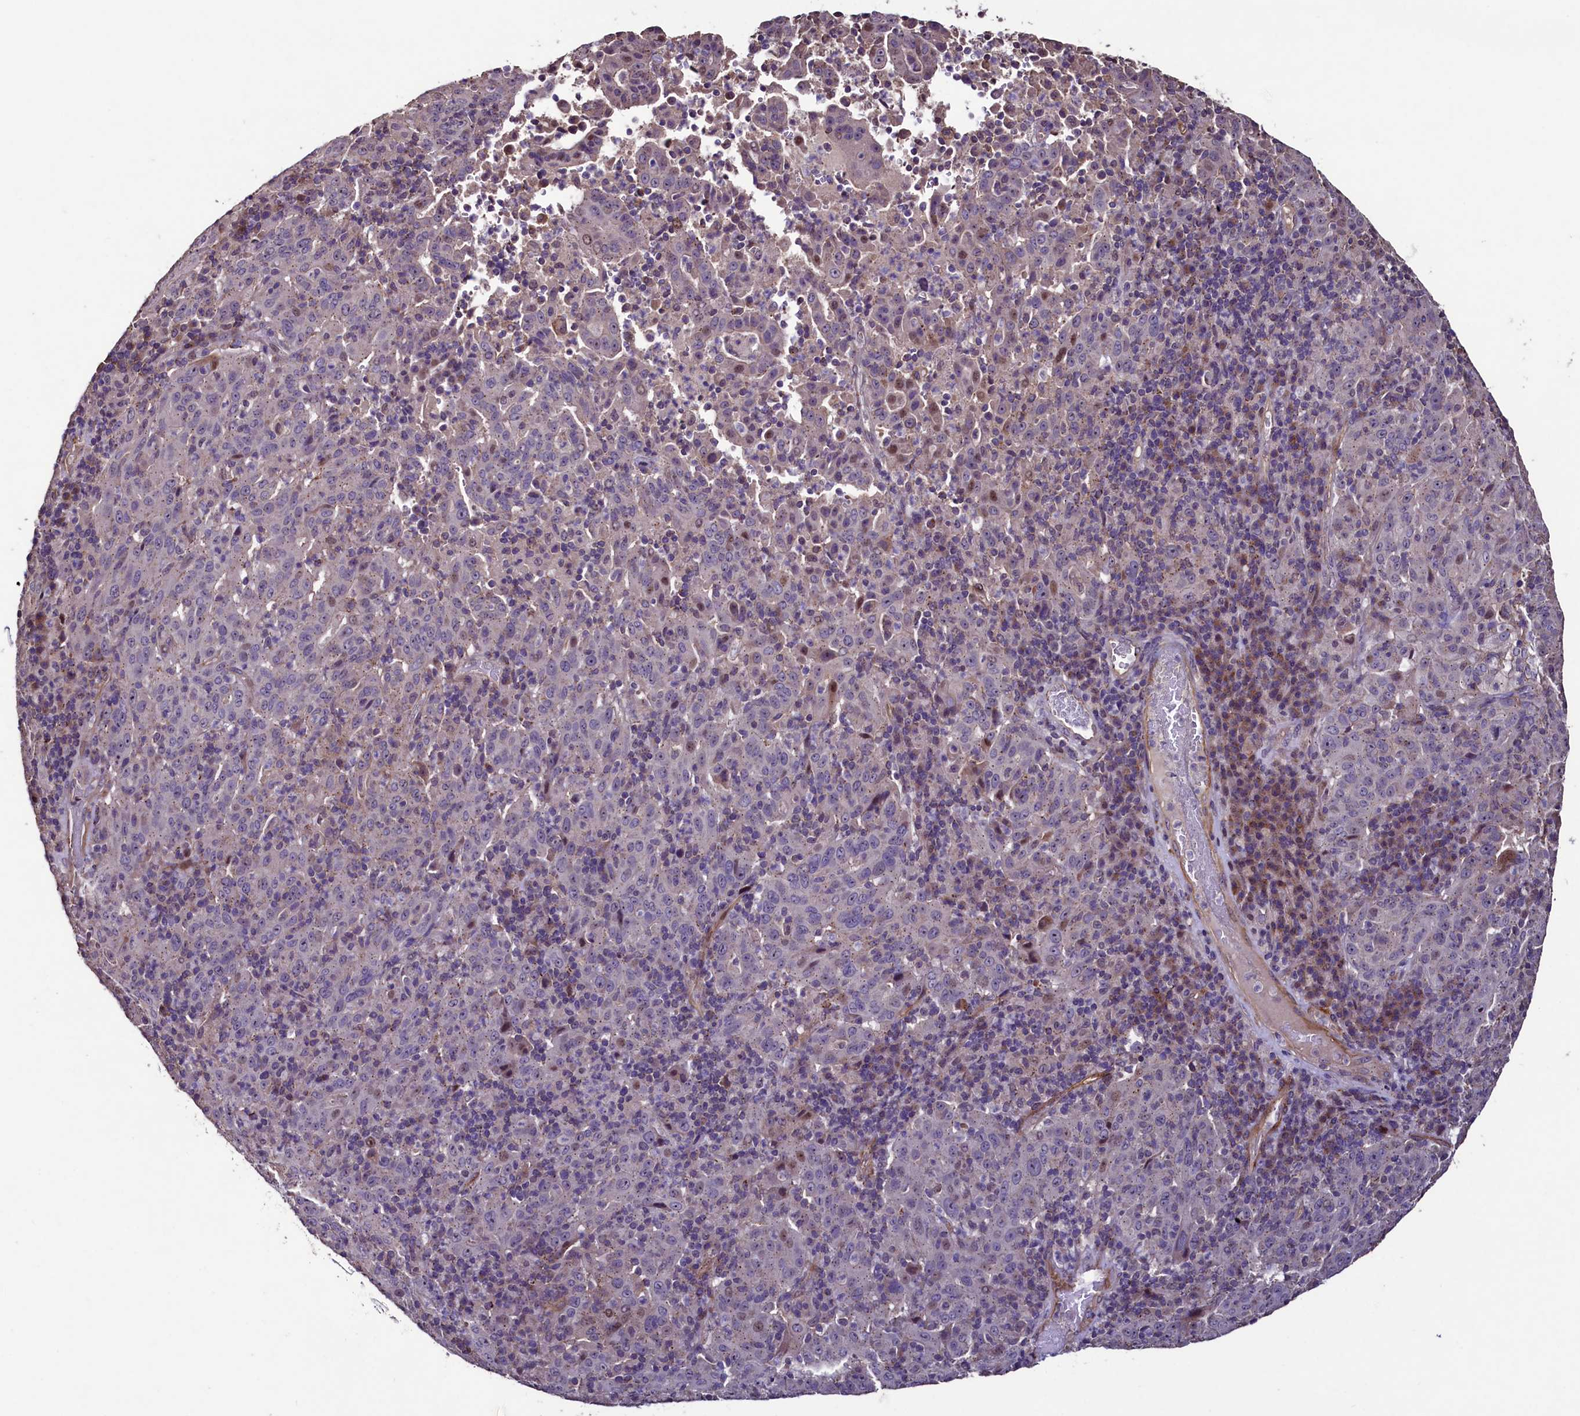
{"staining": {"intensity": "negative", "quantity": "none", "location": "none"}, "tissue": "pancreatic cancer", "cell_type": "Tumor cells", "image_type": "cancer", "snomed": [{"axis": "morphology", "description": "Adenocarcinoma, NOS"}, {"axis": "topography", "description": "Pancreas"}], "caption": "The IHC micrograph has no significant staining in tumor cells of pancreatic cancer tissue.", "gene": "PALM", "patient": {"sex": "male", "age": 63}}